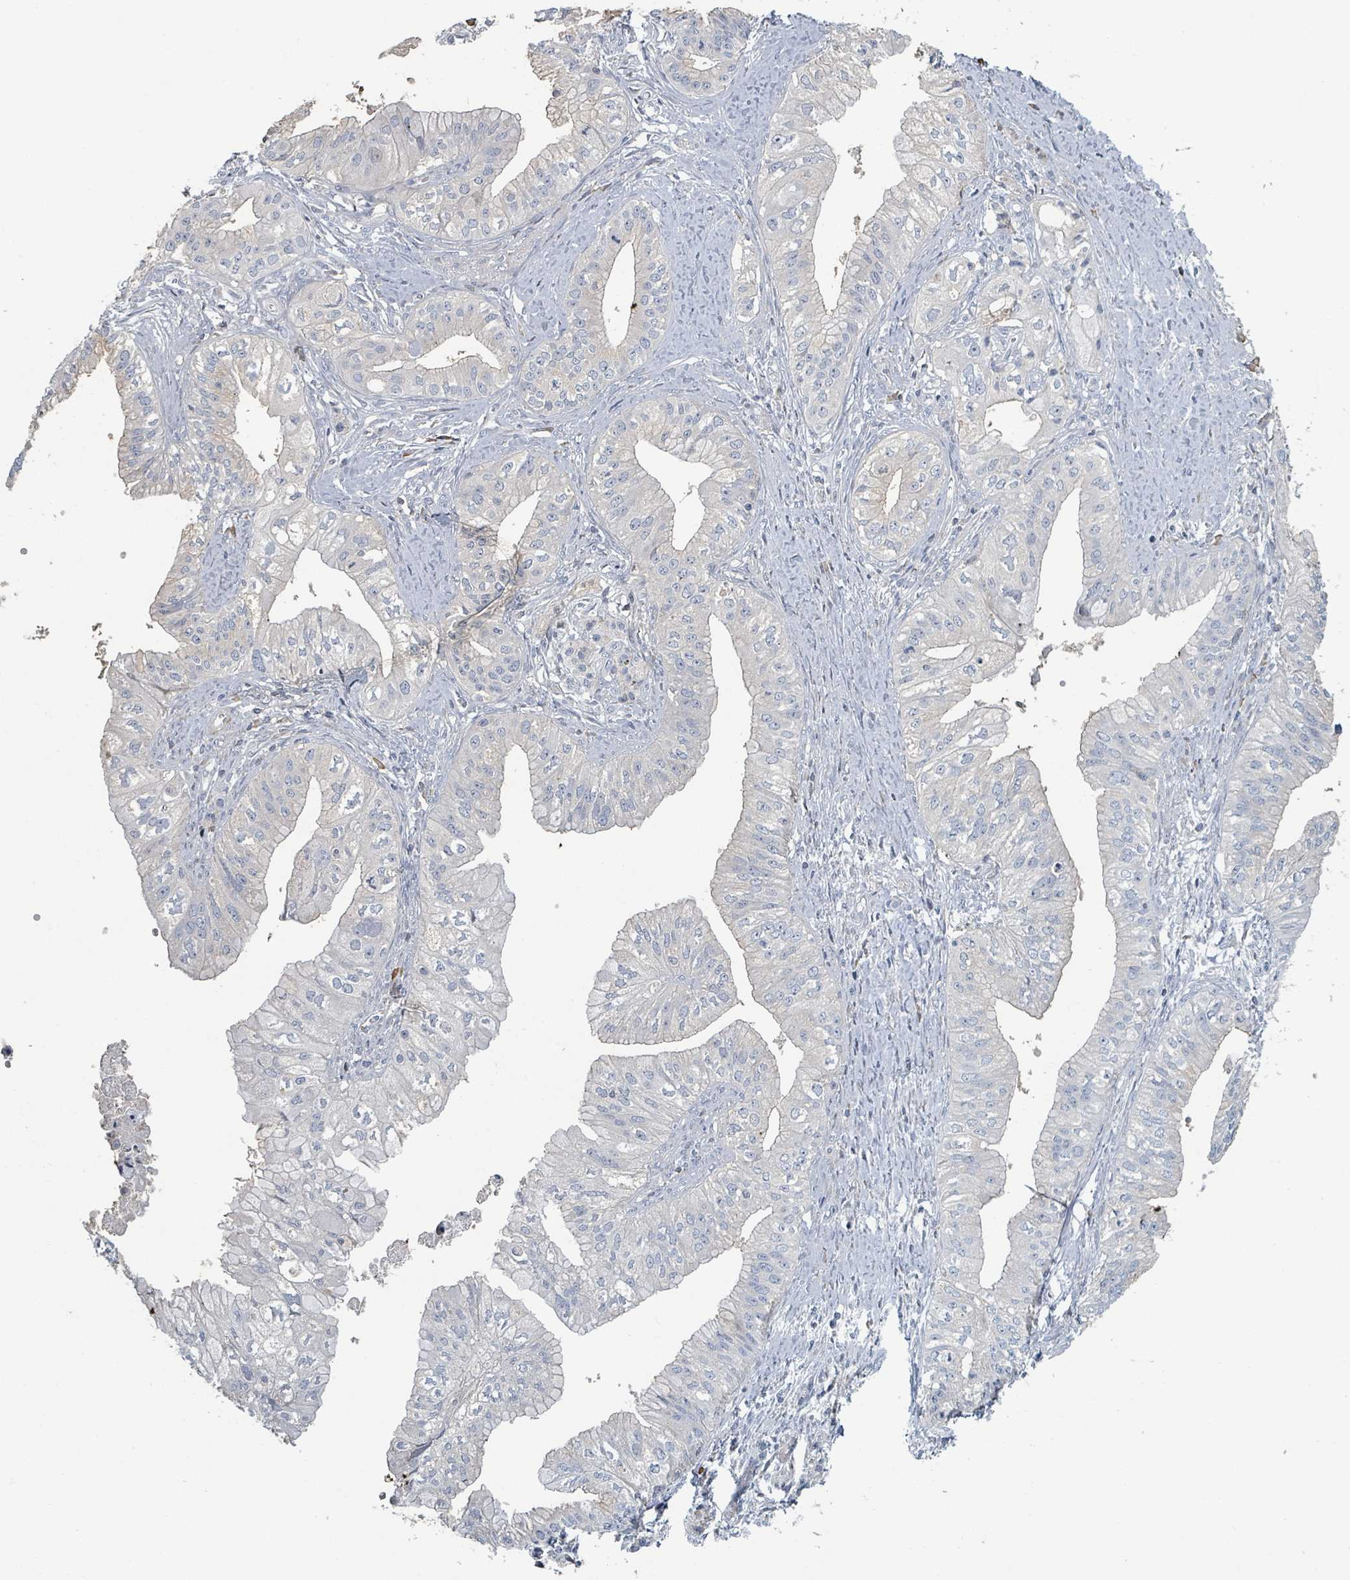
{"staining": {"intensity": "negative", "quantity": "none", "location": "none"}, "tissue": "pancreatic cancer", "cell_type": "Tumor cells", "image_type": "cancer", "snomed": [{"axis": "morphology", "description": "Adenocarcinoma, NOS"}, {"axis": "topography", "description": "Pancreas"}], "caption": "An immunohistochemistry photomicrograph of adenocarcinoma (pancreatic) is shown. There is no staining in tumor cells of adenocarcinoma (pancreatic).", "gene": "RAB33B", "patient": {"sex": "male", "age": 71}}